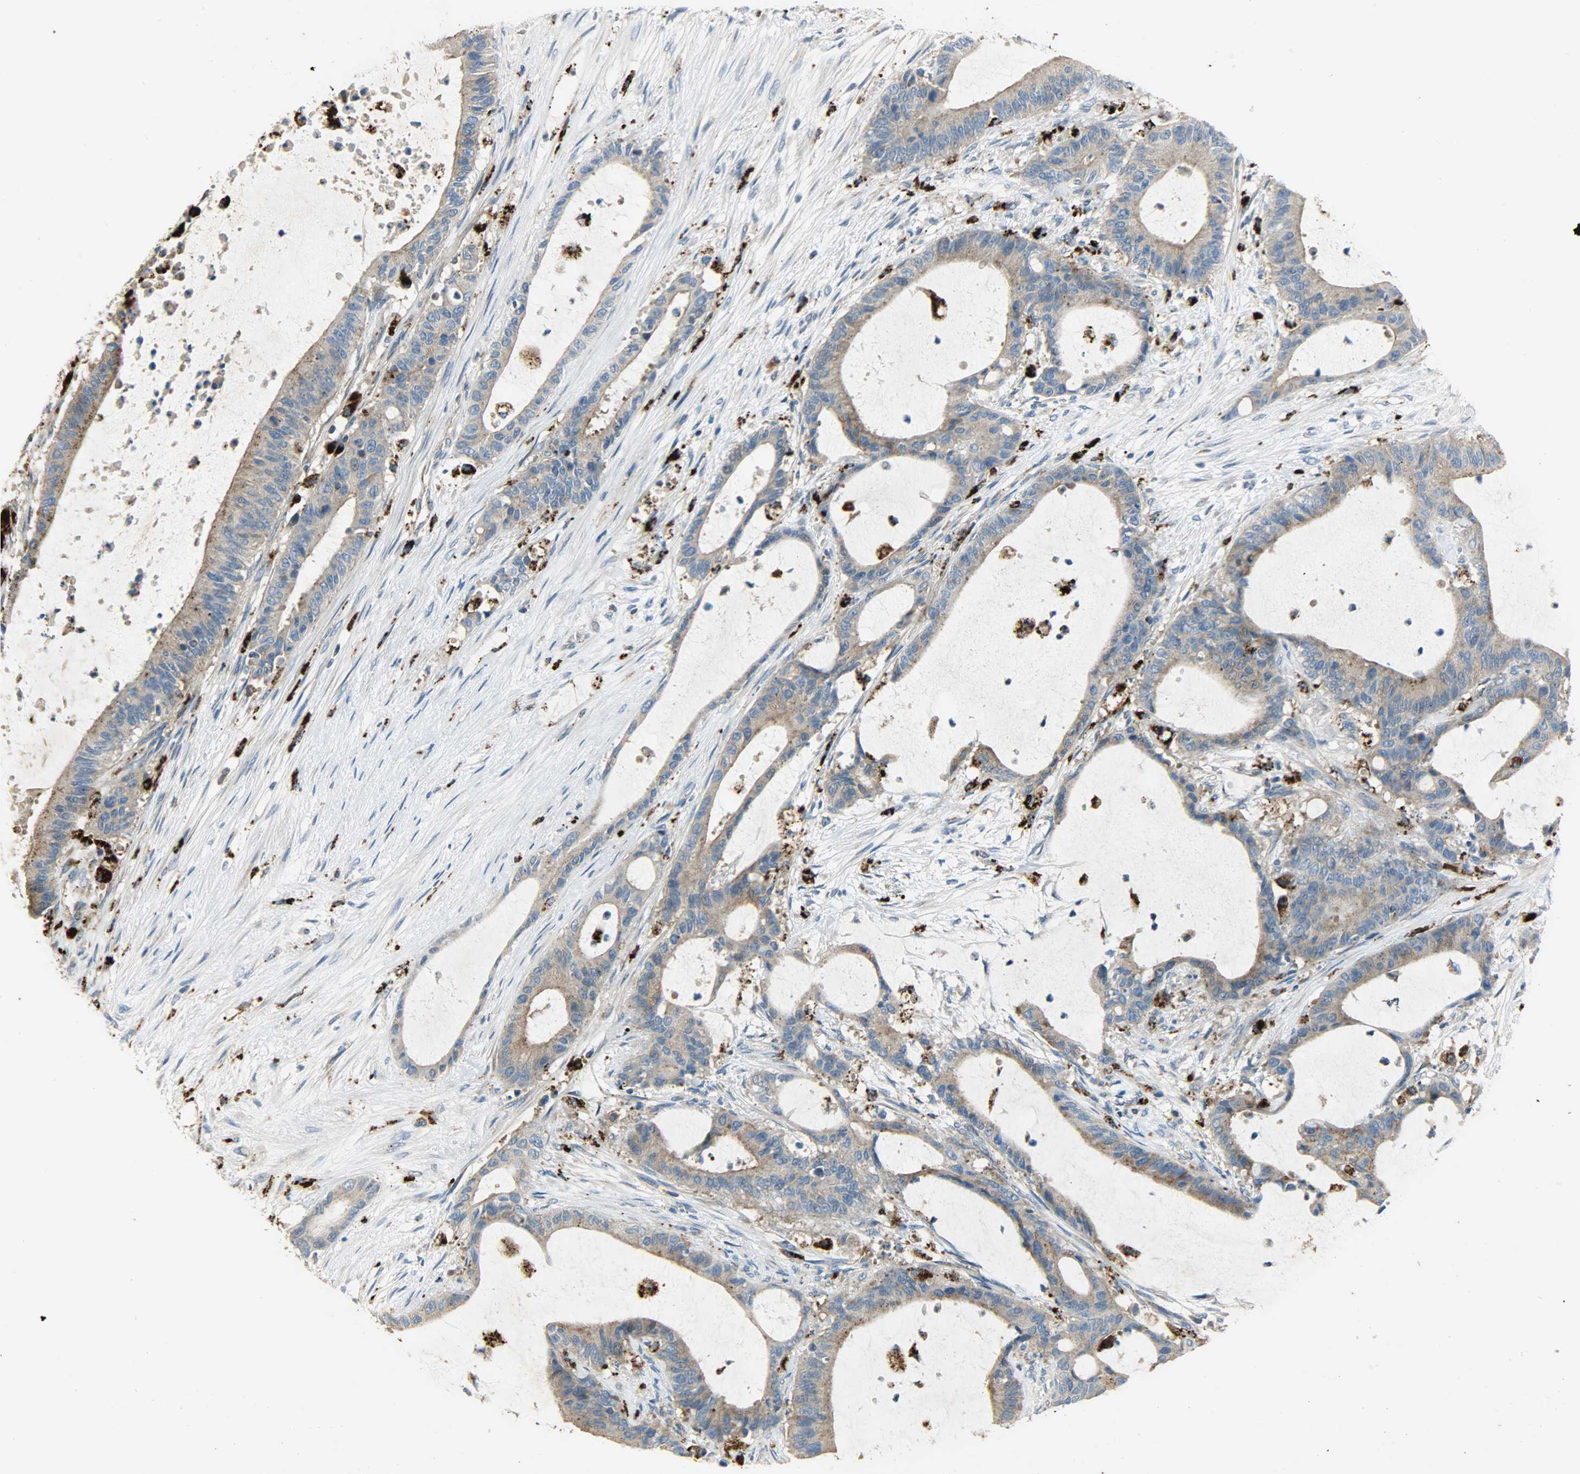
{"staining": {"intensity": "moderate", "quantity": ">75%", "location": "cytoplasmic/membranous"}, "tissue": "liver cancer", "cell_type": "Tumor cells", "image_type": "cancer", "snomed": [{"axis": "morphology", "description": "Cholangiocarcinoma"}, {"axis": "topography", "description": "Liver"}], "caption": "This is a micrograph of immunohistochemistry (IHC) staining of liver cancer (cholangiocarcinoma), which shows moderate staining in the cytoplasmic/membranous of tumor cells.", "gene": "ASAH1", "patient": {"sex": "female", "age": 73}}